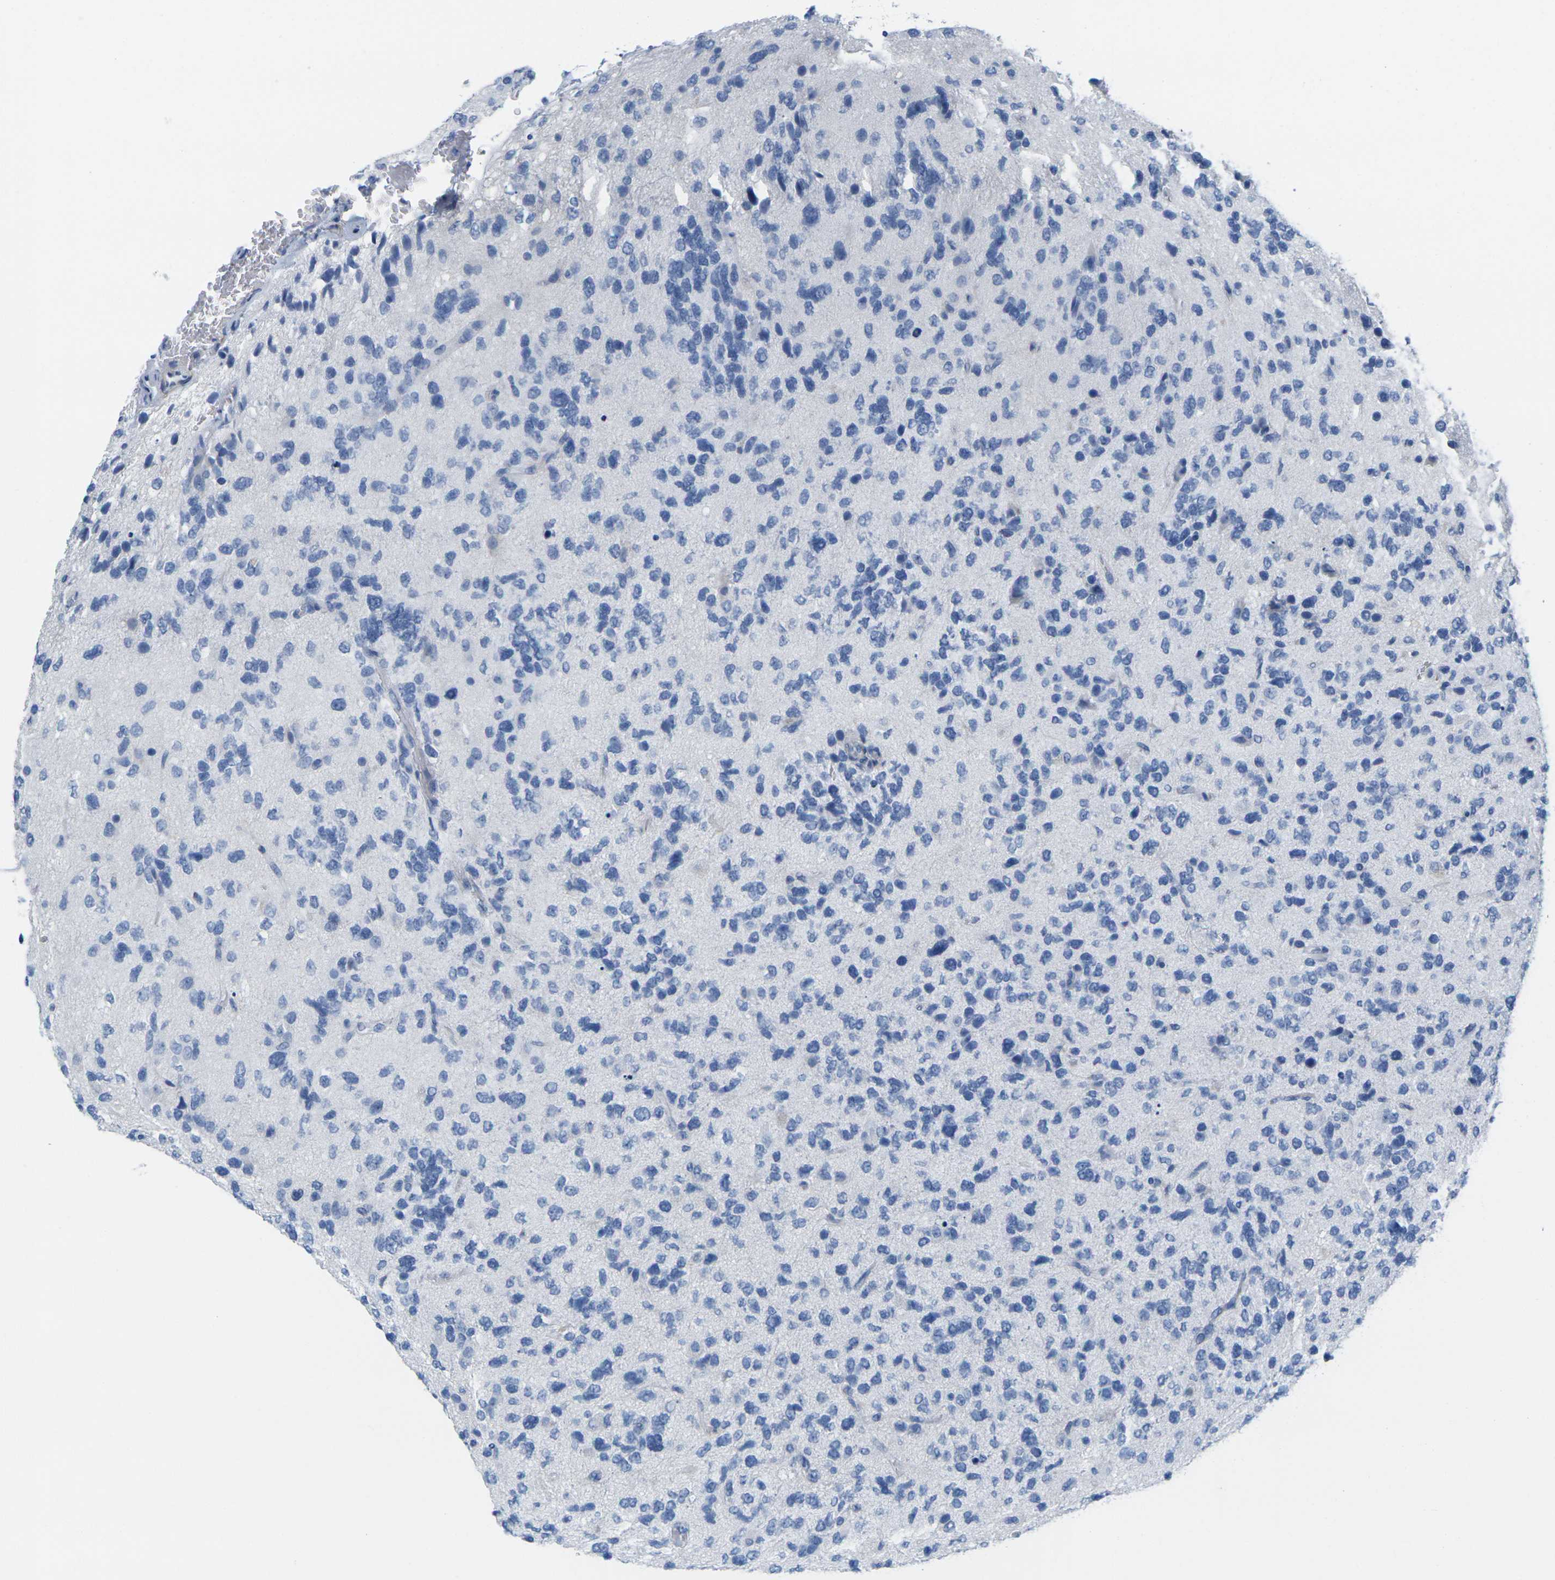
{"staining": {"intensity": "negative", "quantity": "none", "location": "none"}, "tissue": "glioma", "cell_type": "Tumor cells", "image_type": "cancer", "snomed": [{"axis": "morphology", "description": "Glioma, malignant, High grade"}, {"axis": "topography", "description": "Brain"}], "caption": "Immunohistochemical staining of human malignant glioma (high-grade) demonstrates no significant expression in tumor cells.", "gene": "CNN1", "patient": {"sex": "female", "age": 58}}